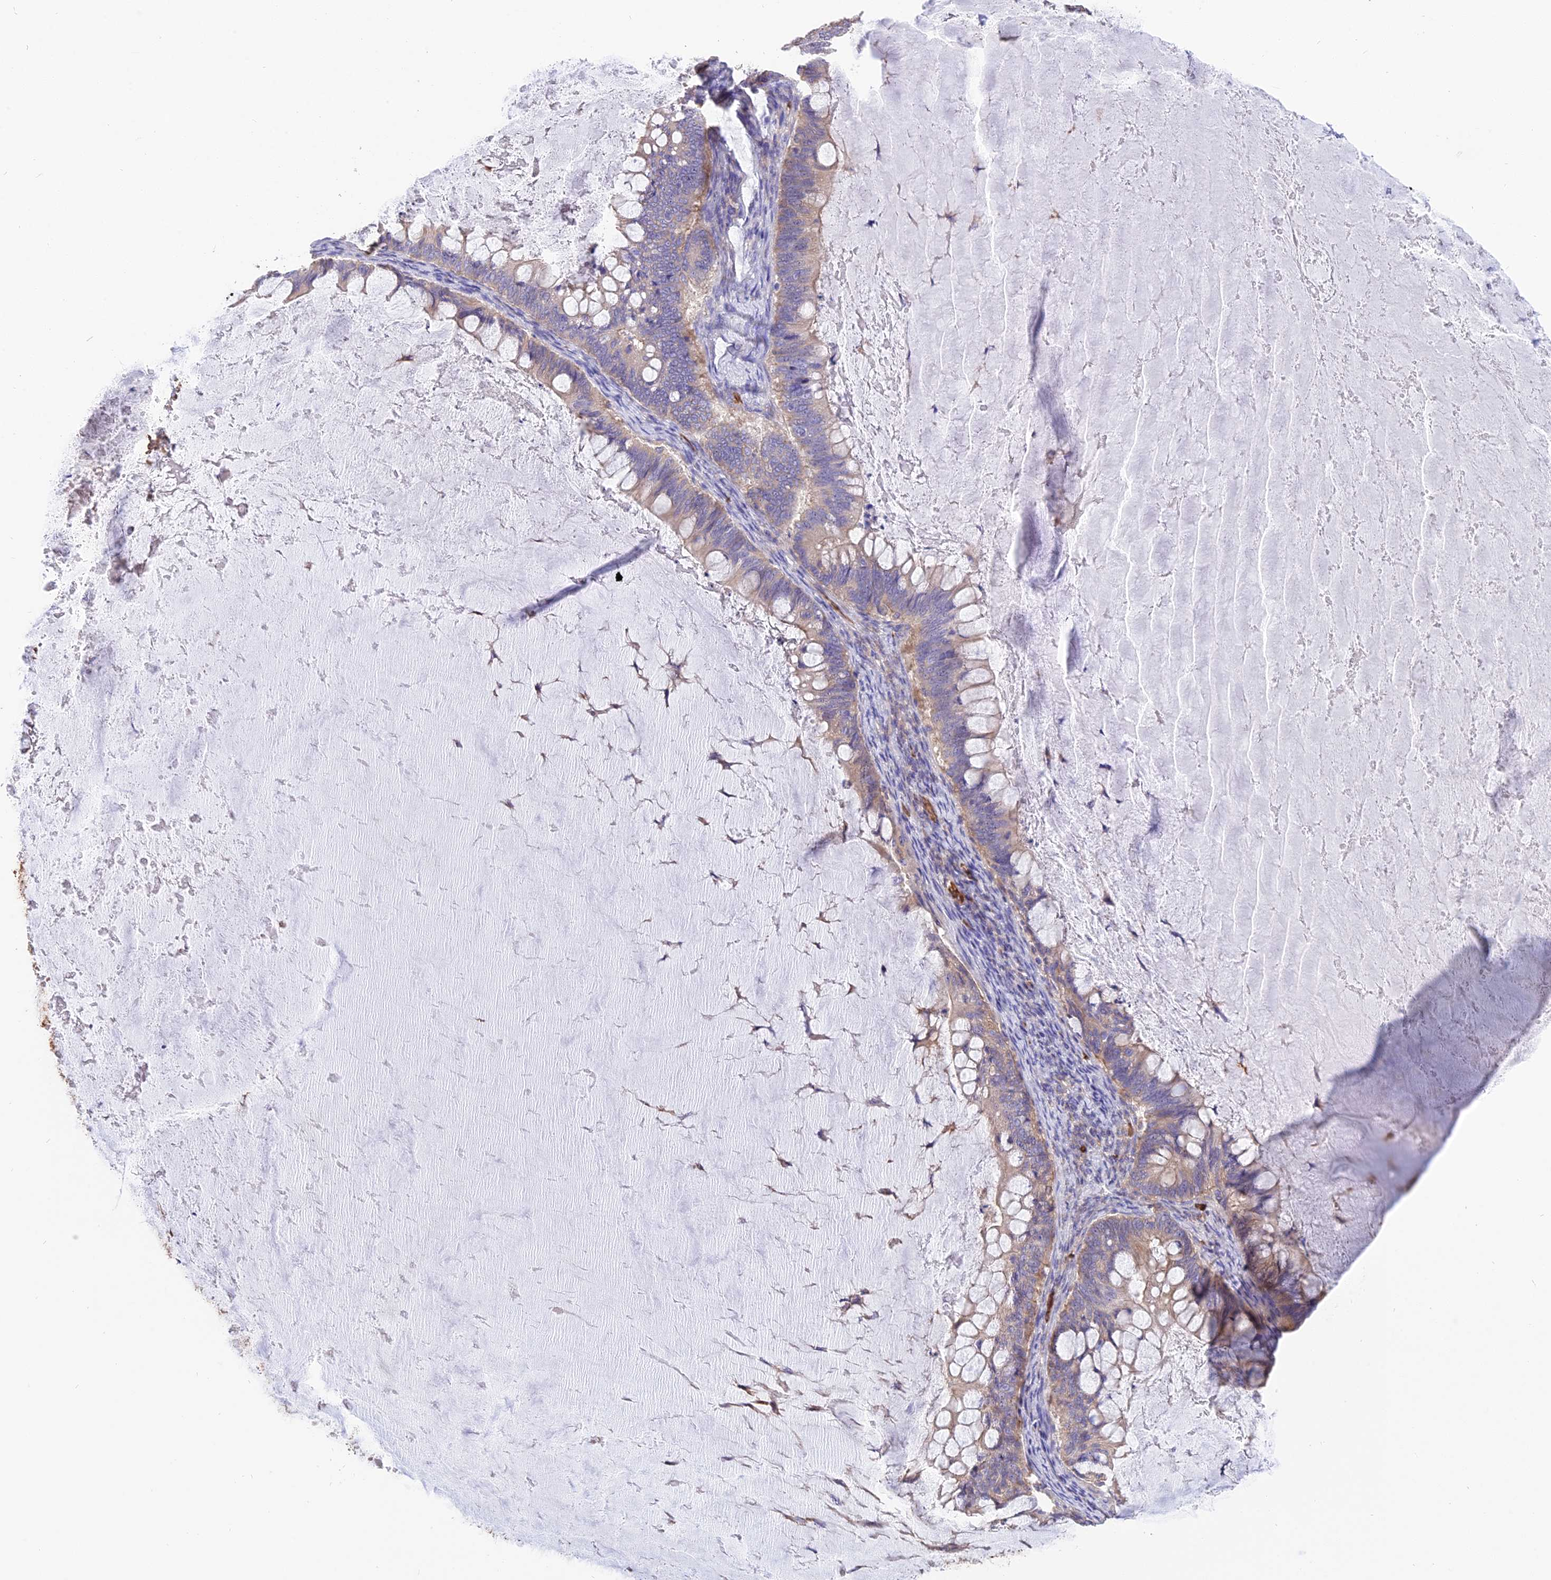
{"staining": {"intensity": "weak", "quantity": "<25%", "location": "cytoplasmic/membranous"}, "tissue": "ovarian cancer", "cell_type": "Tumor cells", "image_type": "cancer", "snomed": [{"axis": "morphology", "description": "Cystadenocarcinoma, mucinous, NOS"}, {"axis": "topography", "description": "Ovary"}], "caption": "The image displays no significant positivity in tumor cells of ovarian mucinous cystadenocarcinoma.", "gene": "TTC4", "patient": {"sex": "female", "age": 61}}